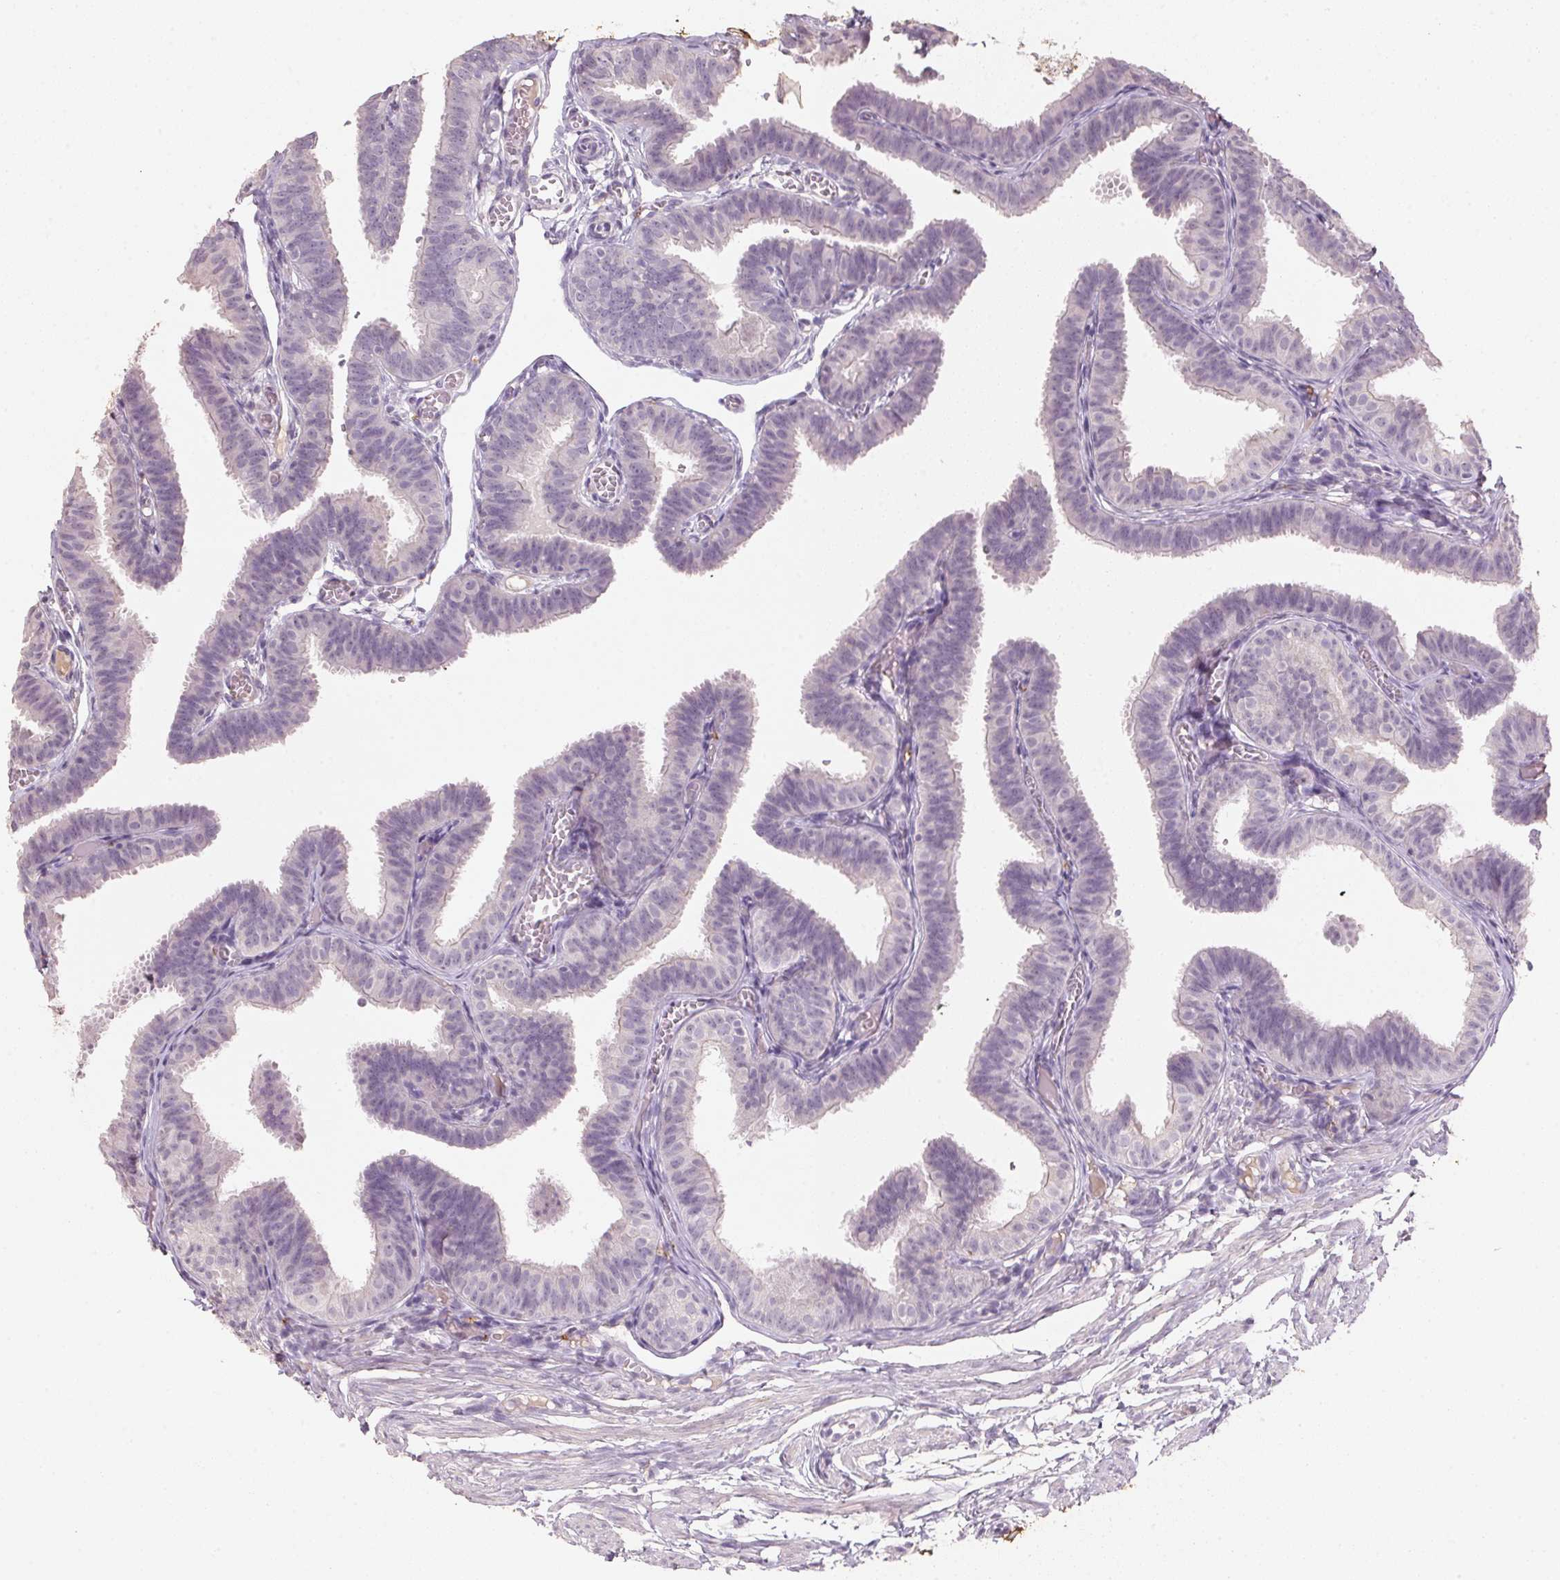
{"staining": {"intensity": "negative", "quantity": "none", "location": "none"}, "tissue": "fallopian tube", "cell_type": "Glandular cells", "image_type": "normal", "snomed": [{"axis": "morphology", "description": "Normal tissue, NOS"}, {"axis": "topography", "description": "Fallopian tube"}], "caption": "High power microscopy image of an IHC photomicrograph of normal fallopian tube, revealing no significant staining in glandular cells.", "gene": "CXCL5", "patient": {"sex": "female", "age": 25}}